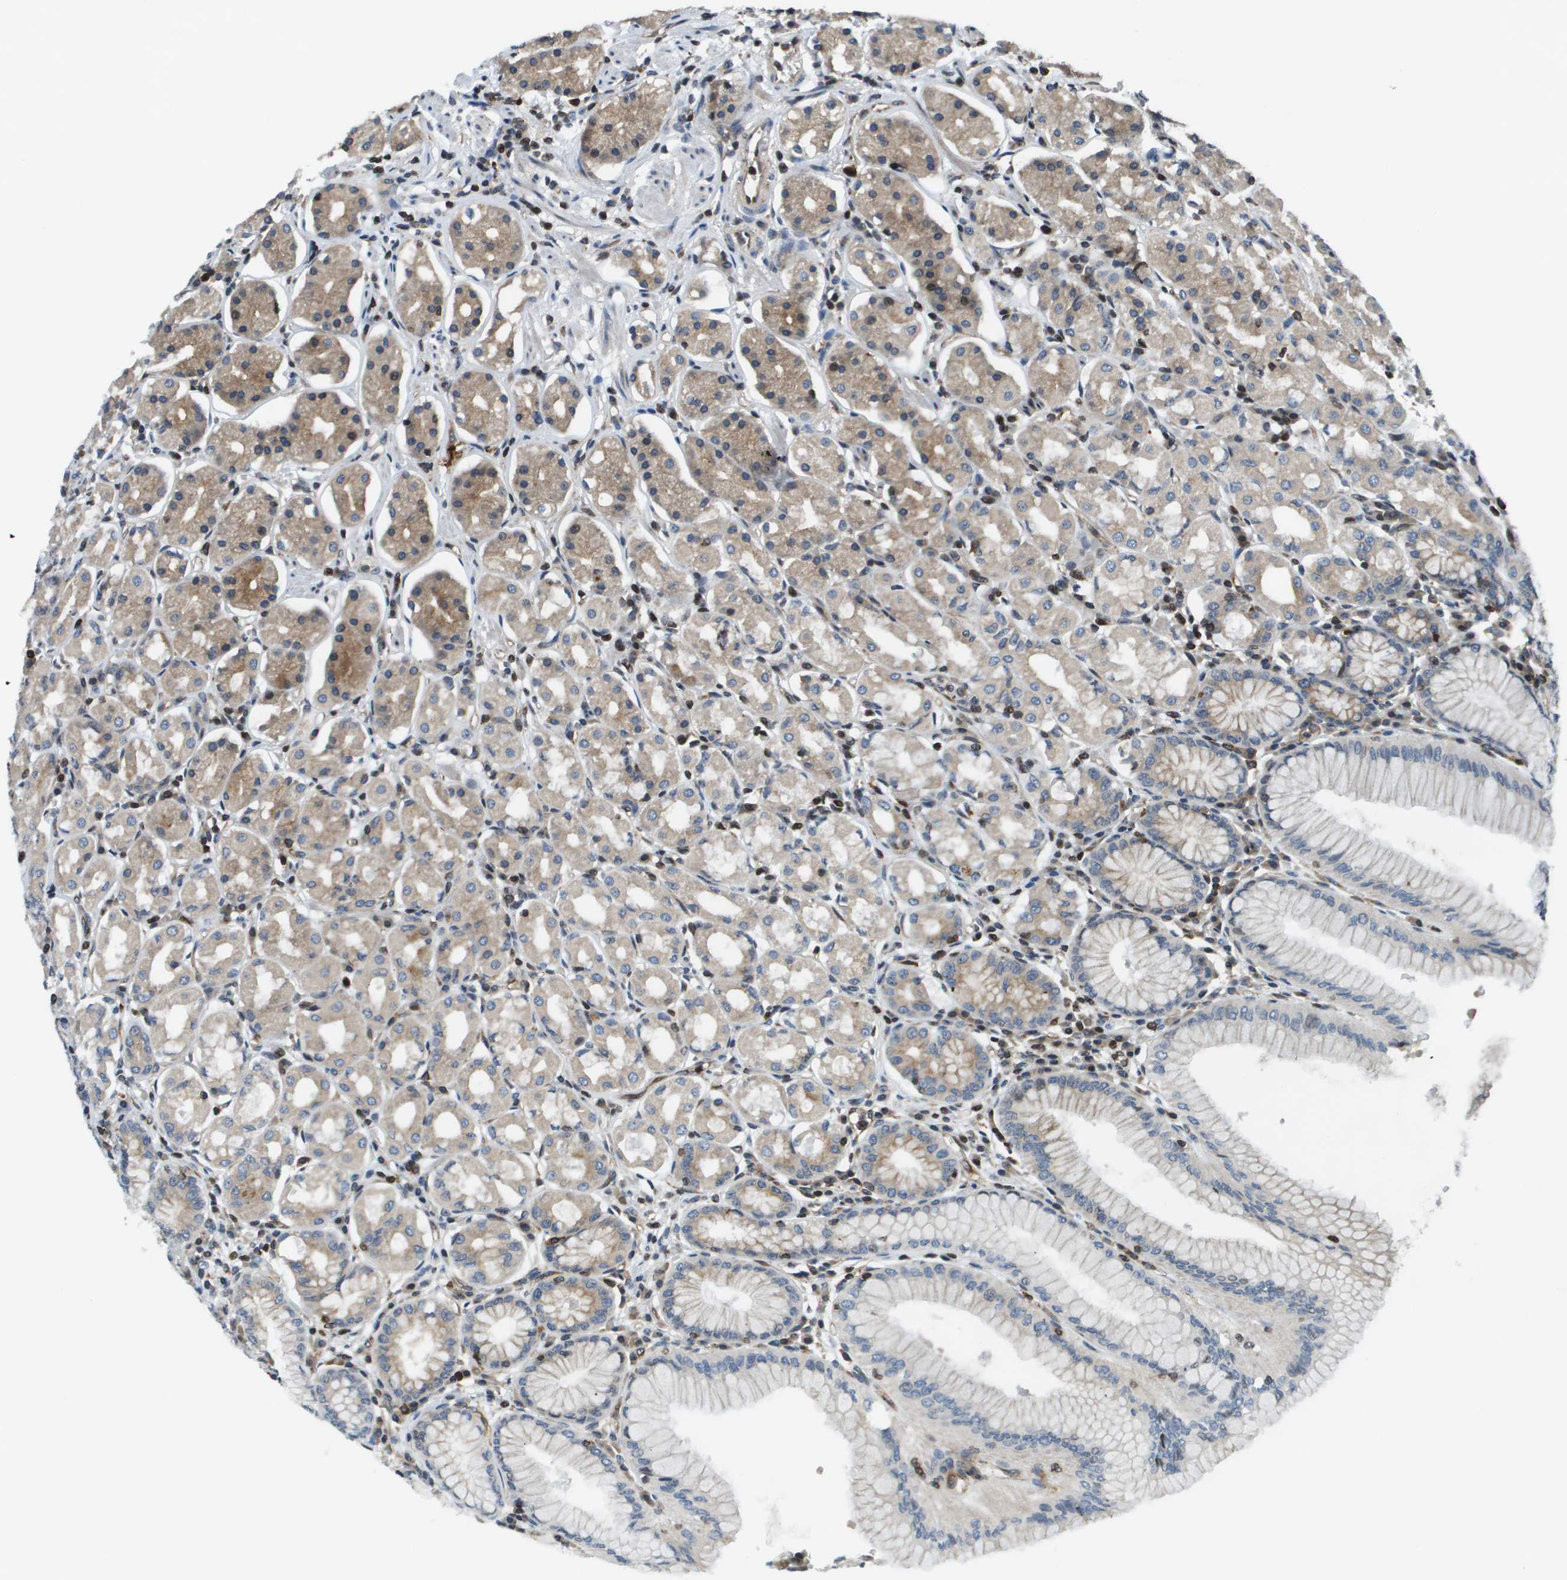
{"staining": {"intensity": "moderate", "quantity": "25%-75%", "location": "cytoplasmic/membranous"}, "tissue": "stomach", "cell_type": "Glandular cells", "image_type": "normal", "snomed": [{"axis": "morphology", "description": "Normal tissue, NOS"}, {"axis": "topography", "description": "Stomach"}, {"axis": "topography", "description": "Stomach, lower"}], "caption": "A micrograph of stomach stained for a protein exhibits moderate cytoplasmic/membranous brown staining in glandular cells.", "gene": "ESYT1", "patient": {"sex": "female", "age": 56}}